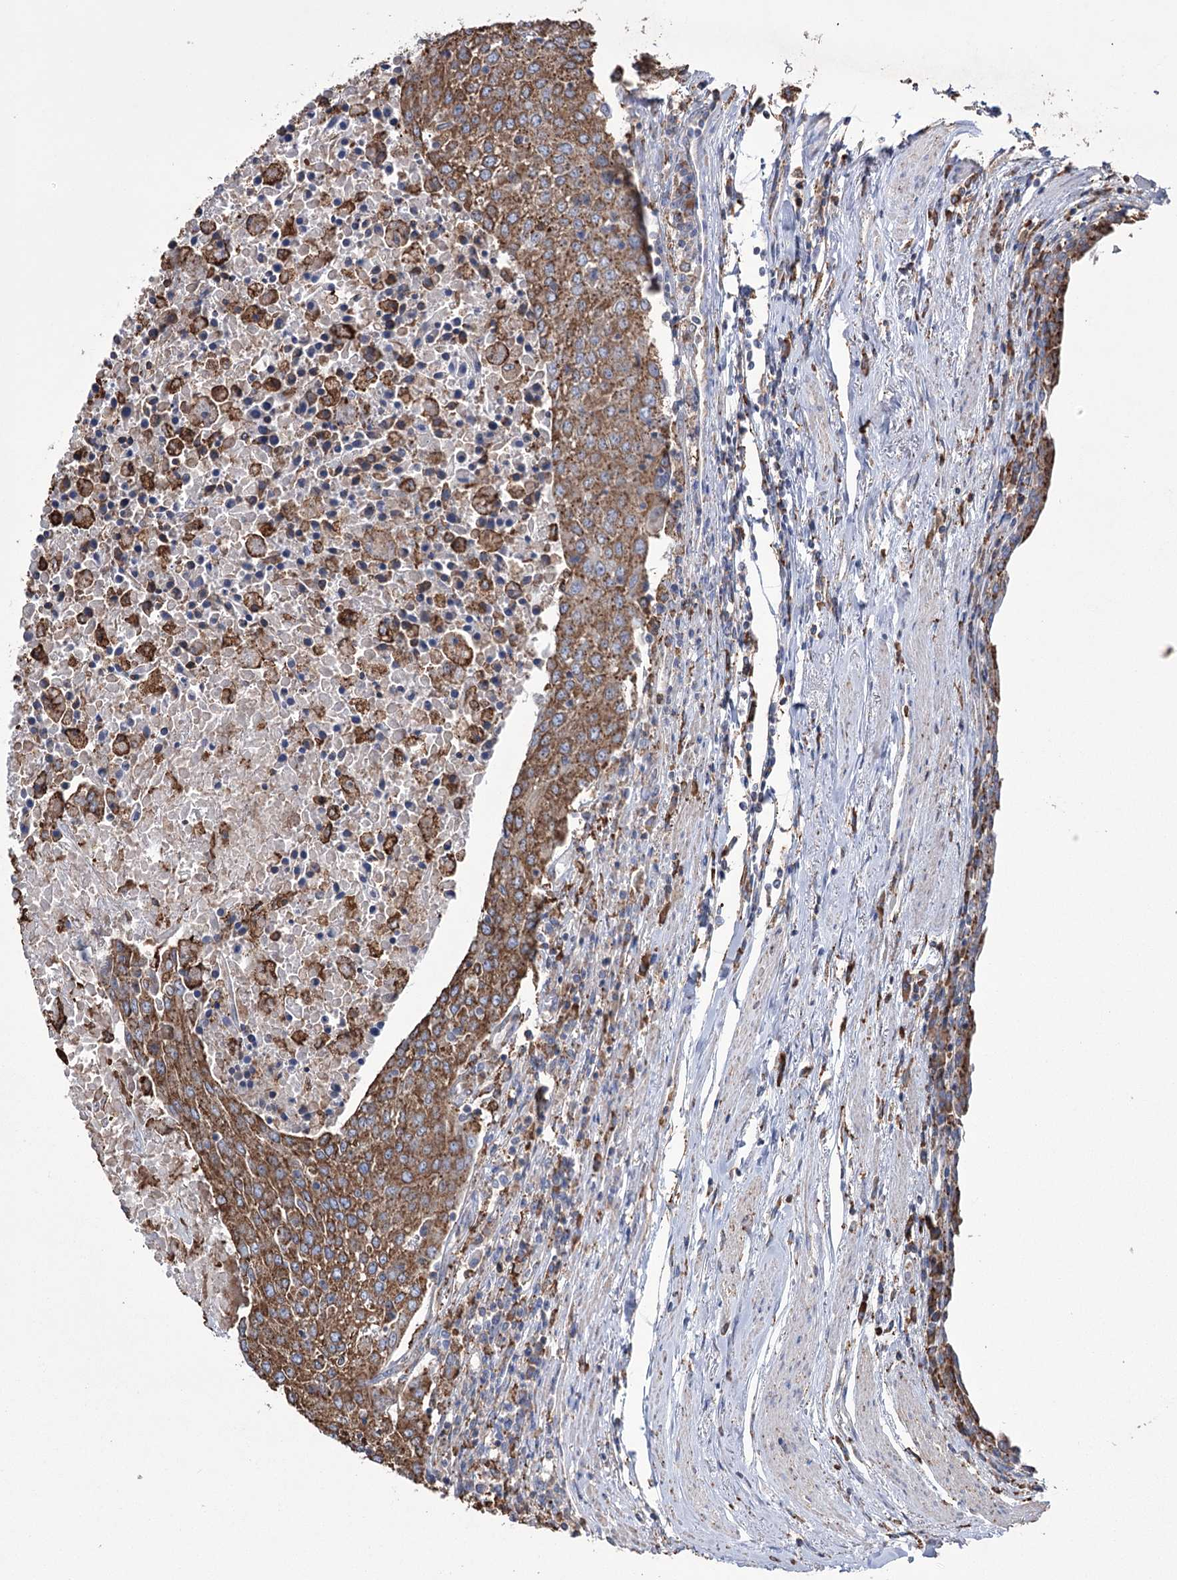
{"staining": {"intensity": "strong", "quantity": ">75%", "location": "cytoplasmic/membranous"}, "tissue": "urothelial cancer", "cell_type": "Tumor cells", "image_type": "cancer", "snomed": [{"axis": "morphology", "description": "Urothelial carcinoma, High grade"}, {"axis": "topography", "description": "Urinary bladder"}], "caption": "This is a micrograph of immunohistochemistry (IHC) staining of urothelial carcinoma (high-grade), which shows strong staining in the cytoplasmic/membranous of tumor cells.", "gene": "TRIM71", "patient": {"sex": "female", "age": 85}}